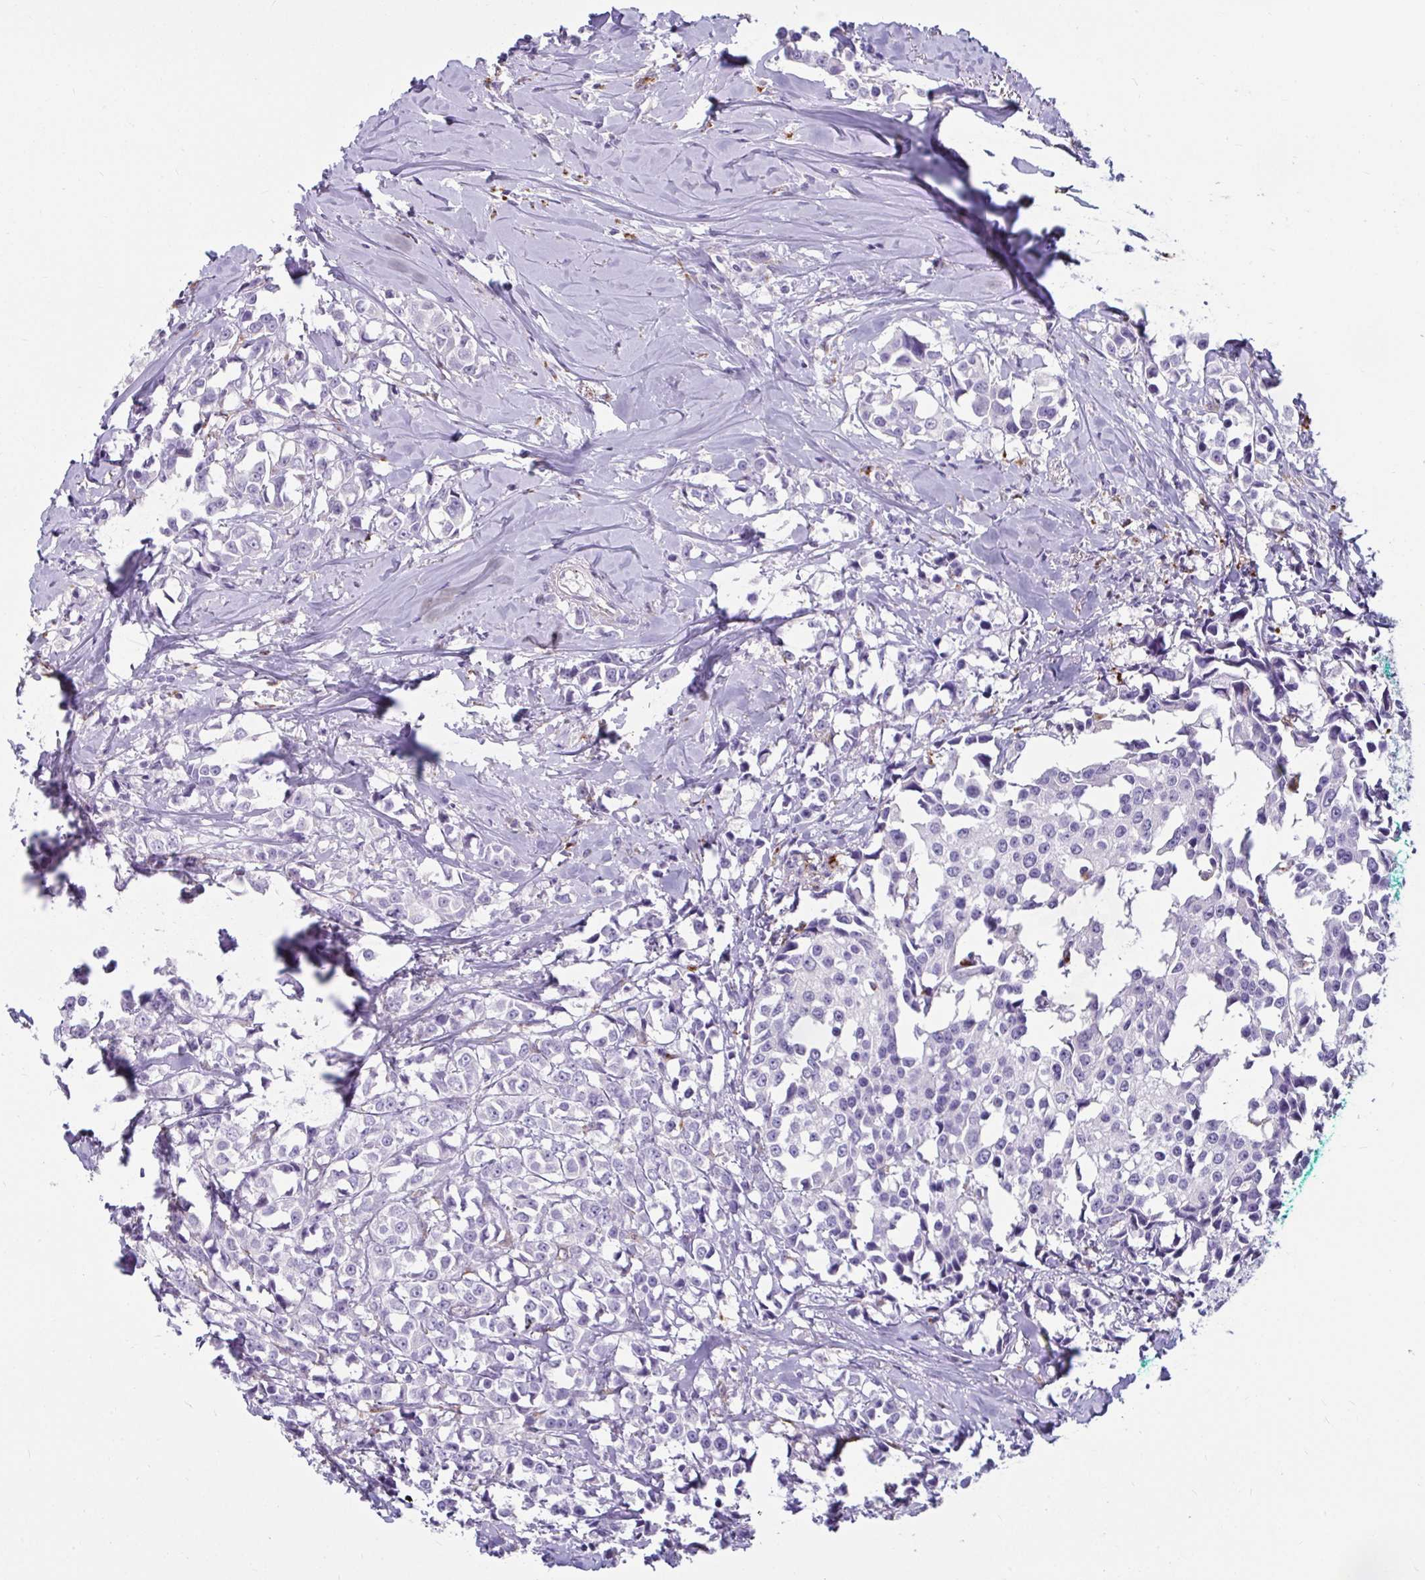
{"staining": {"intensity": "negative", "quantity": "none", "location": "none"}, "tissue": "breast cancer", "cell_type": "Tumor cells", "image_type": "cancer", "snomed": [{"axis": "morphology", "description": "Duct carcinoma"}, {"axis": "topography", "description": "Breast"}], "caption": "Breast cancer (infiltrating ductal carcinoma) was stained to show a protein in brown. There is no significant positivity in tumor cells.", "gene": "CTSZ", "patient": {"sex": "female", "age": 80}}